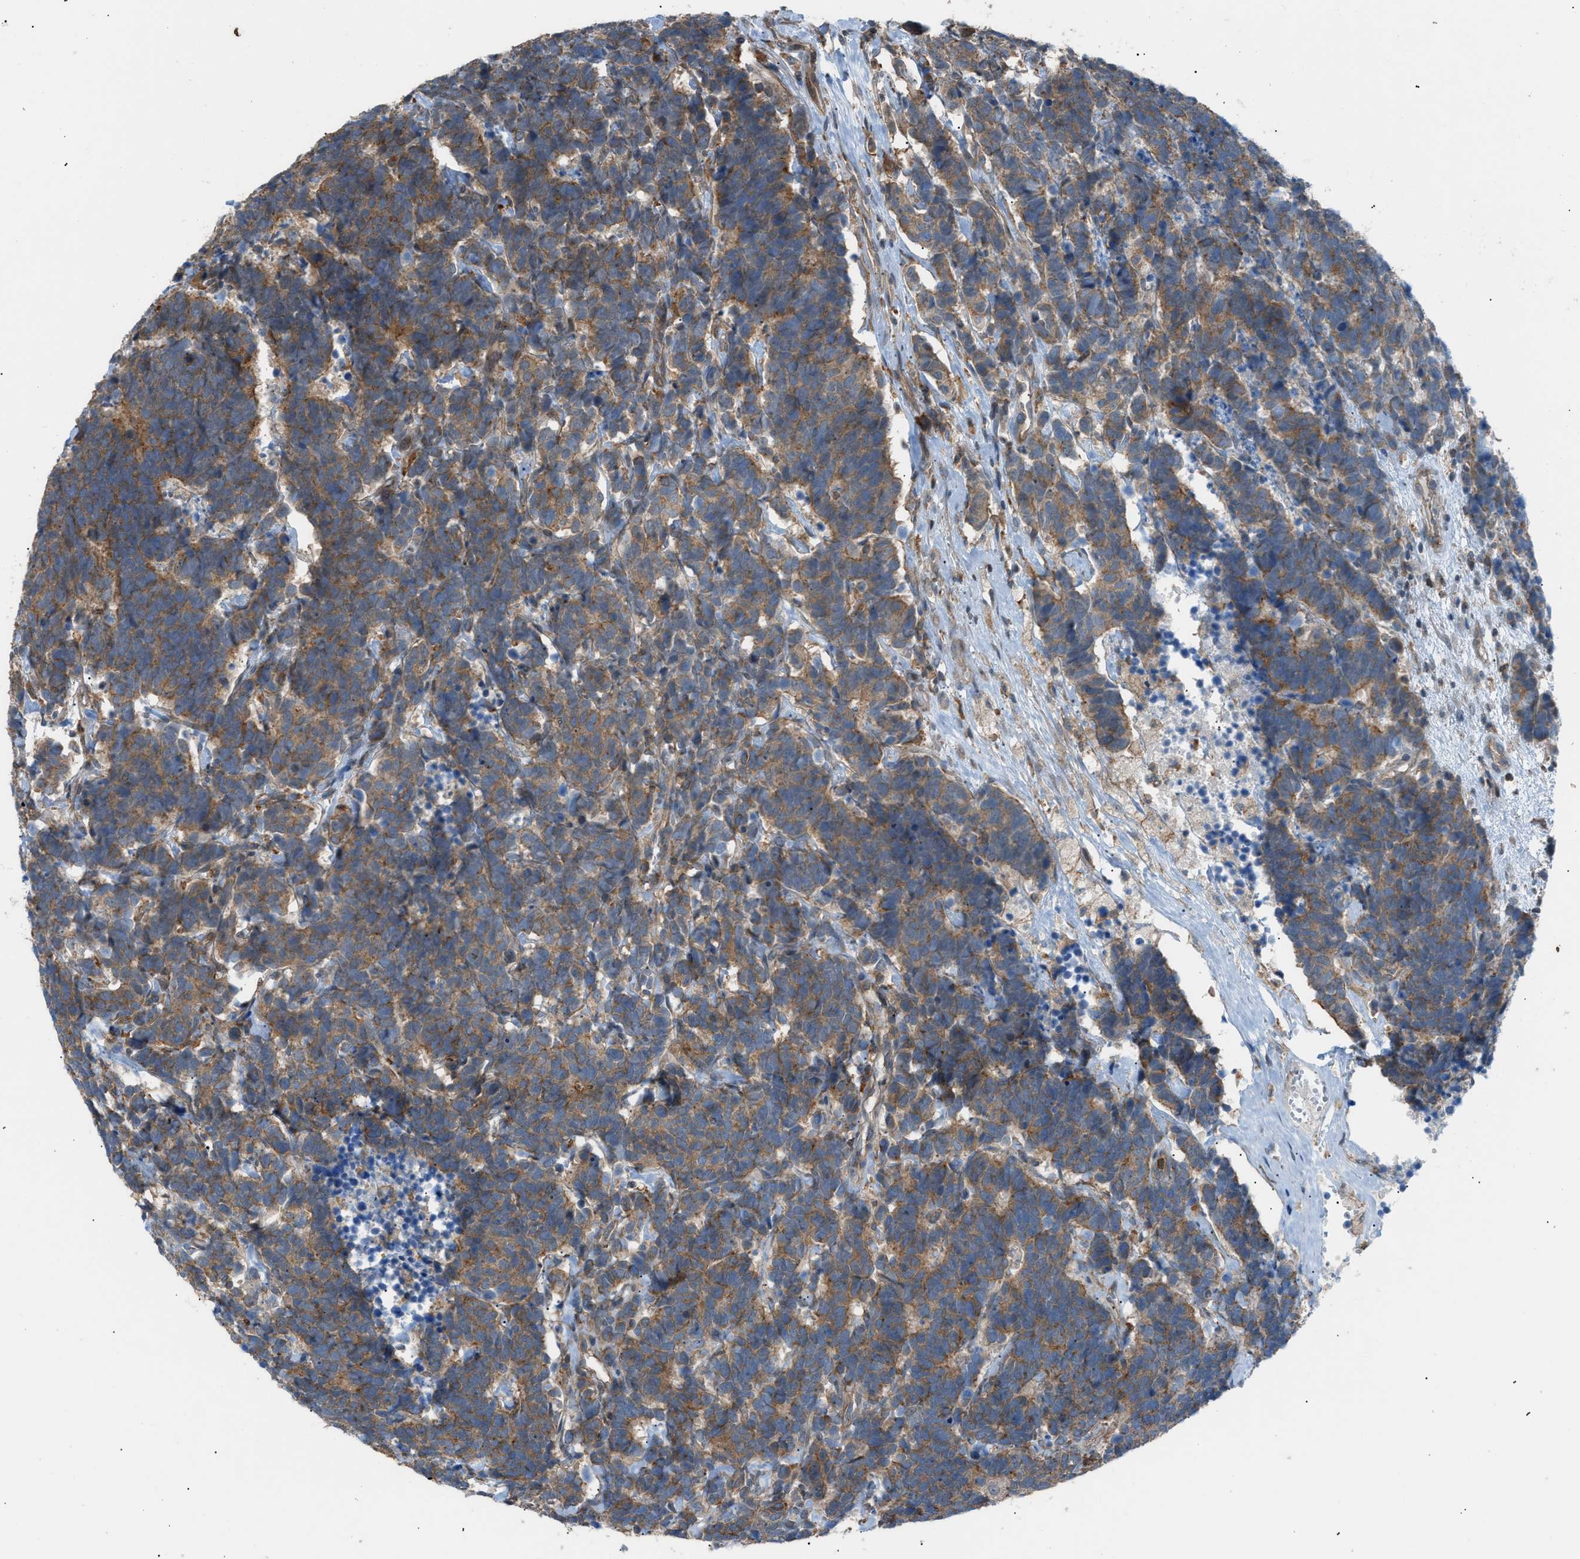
{"staining": {"intensity": "moderate", "quantity": ">75%", "location": "cytoplasmic/membranous"}, "tissue": "carcinoid", "cell_type": "Tumor cells", "image_type": "cancer", "snomed": [{"axis": "morphology", "description": "Carcinoma, NOS"}, {"axis": "morphology", "description": "Carcinoid, malignant, NOS"}, {"axis": "topography", "description": "Urinary bladder"}], "caption": "IHC of carcinoid reveals medium levels of moderate cytoplasmic/membranous positivity in approximately >75% of tumor cells. The staining was performed using DAB to visualize the protein expression in brown, while the nuclei were stained in blue with hematoxylin (Magnification: 20x).", "gene": "DYRK1A", "patient": {"sex": "male", "age": 57}}